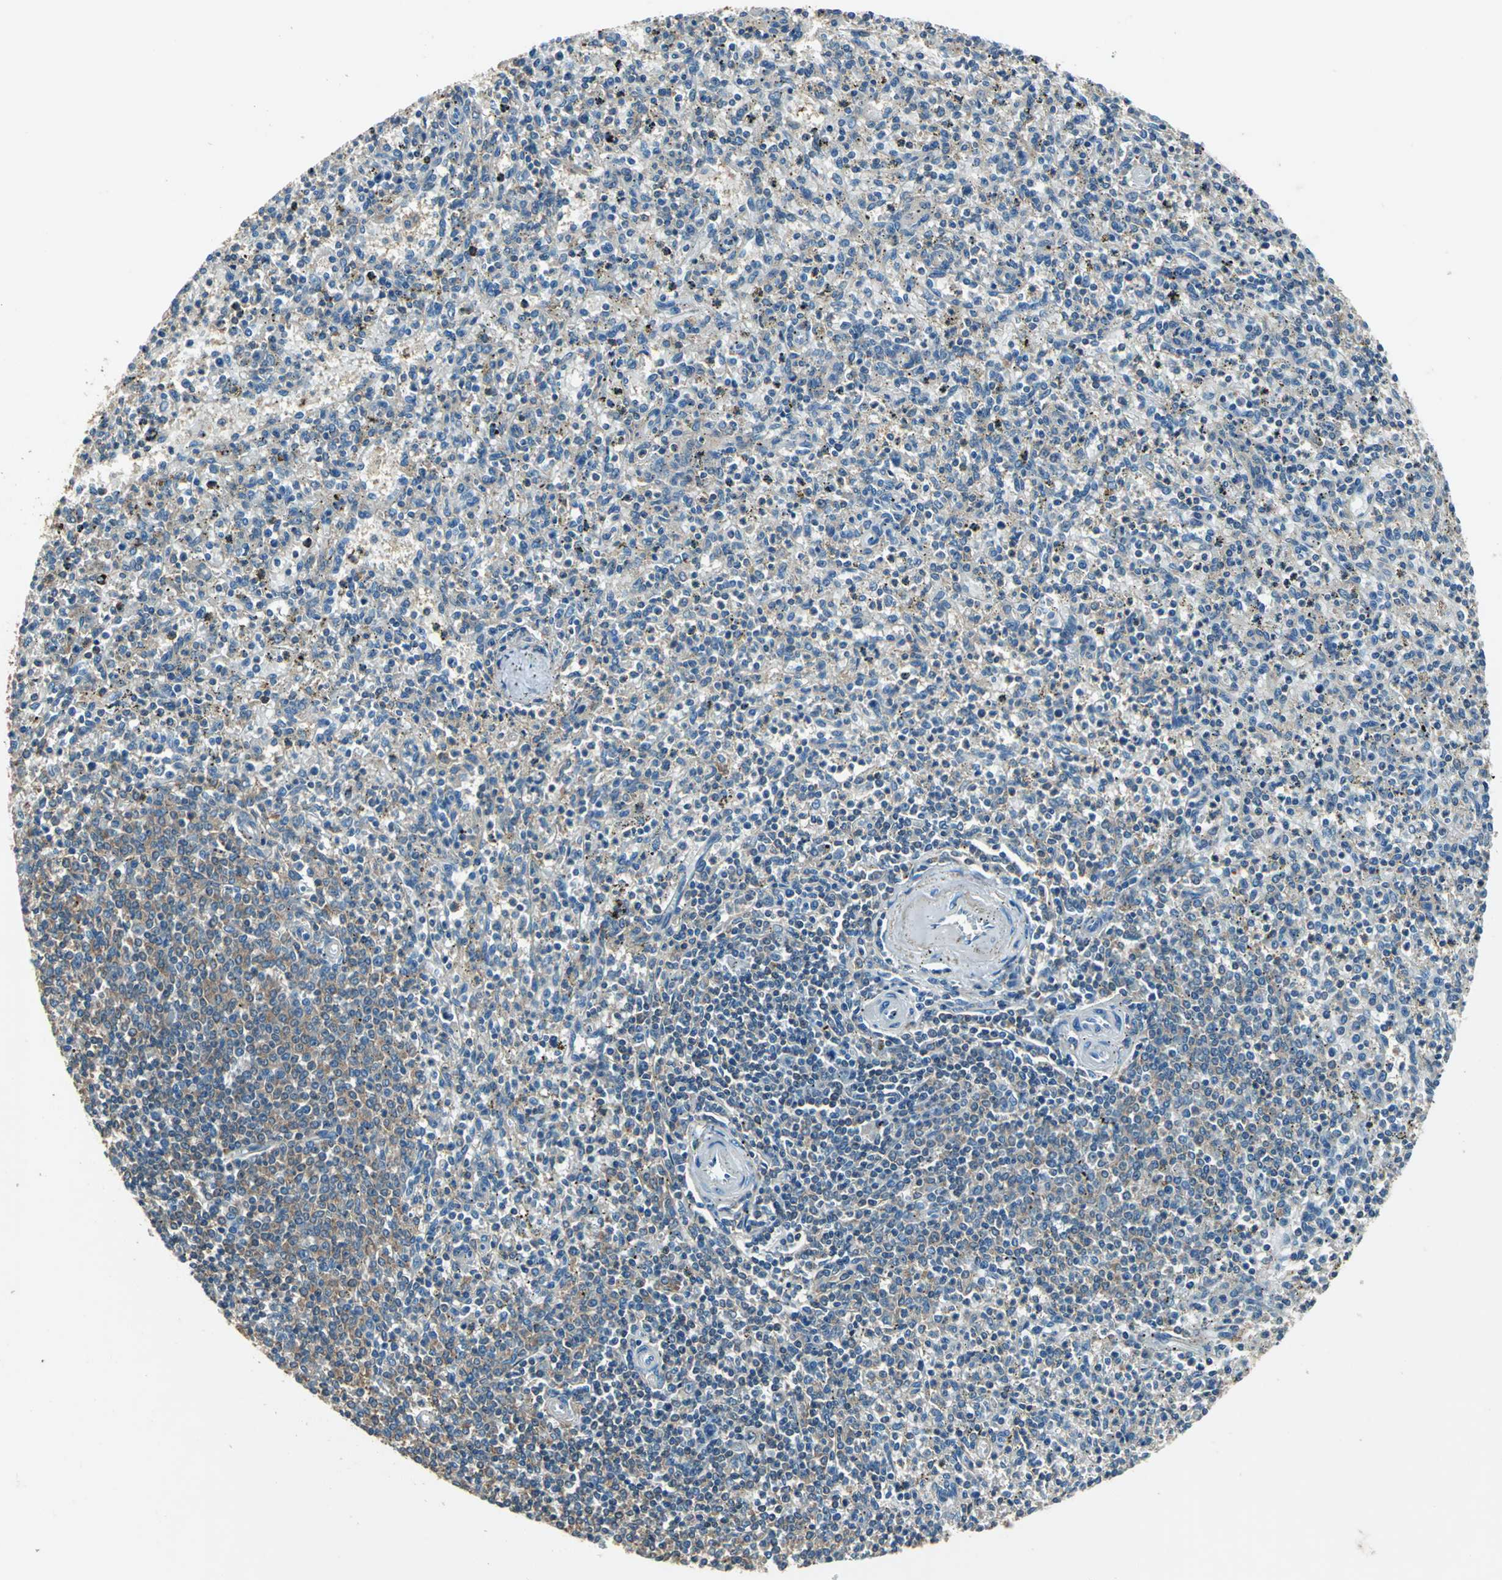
{"staining": {"intensity": "weak", "quantity": "<25%", "location": "cytoplasmic/membranous"}, "tissue": "spleen", "cell_type": "Cells in red pulp", "image_type": "normal", "snomed": [{"axis": "morphology", "description": "Normal tissue, NOS"}, {"axis": "topography", "description": "Spleen"}], "caption": "Protein analysis of benign spleen shows no significant positivity in cells in red pulp. (Stains: DAB (3,3'-diaminobenzidine) IHC with hematoxylin counter stain, Microscopy: brightfield microscopy at high magnification).", "gene": "PRKCA", "patient": {"sex": "male", "age": 72}}